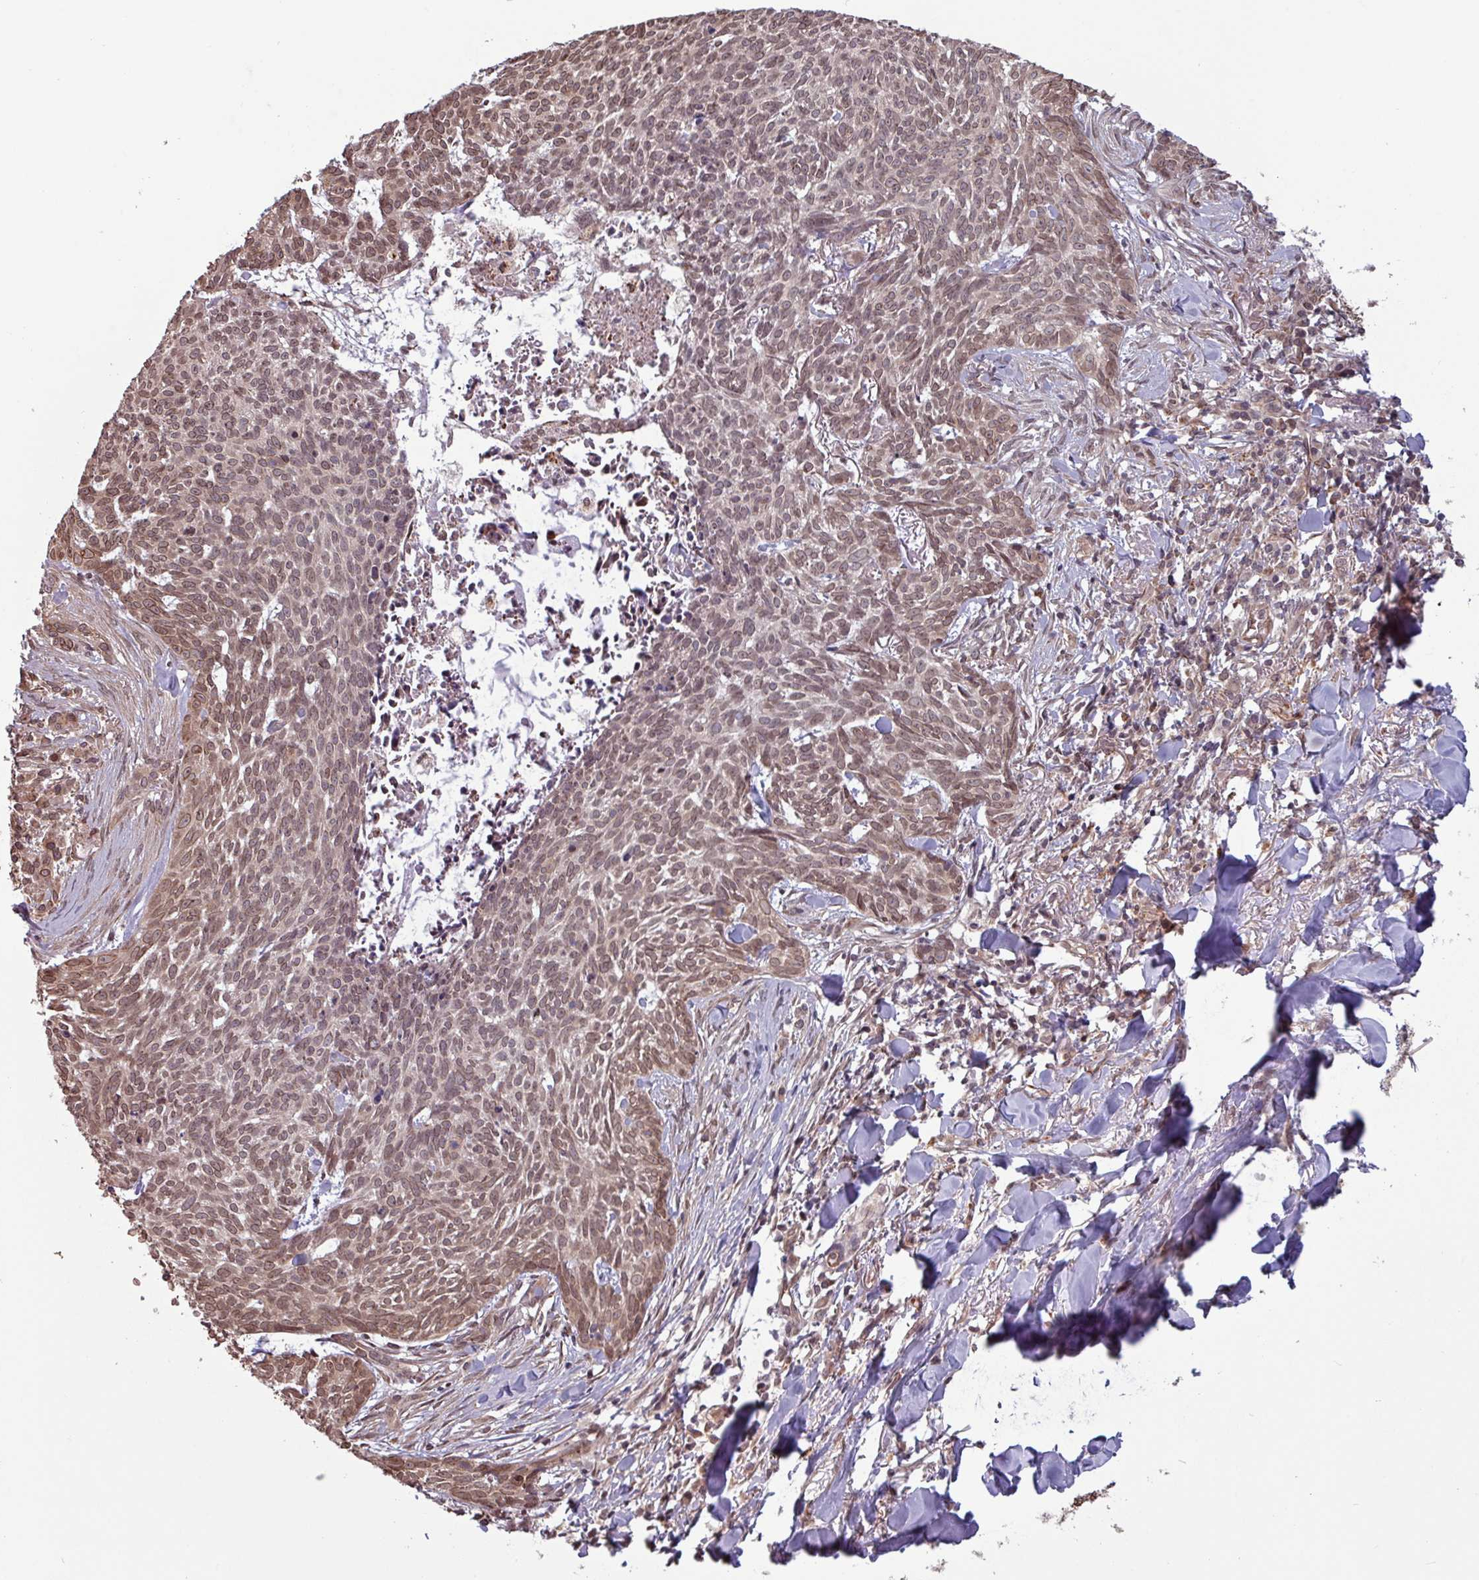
{"staining": {"intensity": "moderate", "quantity": ">75%", "location": "nuclear"}, "tissue": "skin cancer", "cell_type": "Tumor cells", "image_type": "cancer", "snomed": [{"axis": "morphology", "description": "Basal cell carcinoma"}, {"axis": "topography", "description": "Skin"}], "caption": "This micrograph reveals skin cancer (basal cell carcinoma) stained with IHC to label a protein in brown. The nuclear of tumor cells show moderate positivity for the protein. Nuclei are counter-stained blue.", "gene": "RBM4B", "patient": {"sex": "female", "age": 93}}